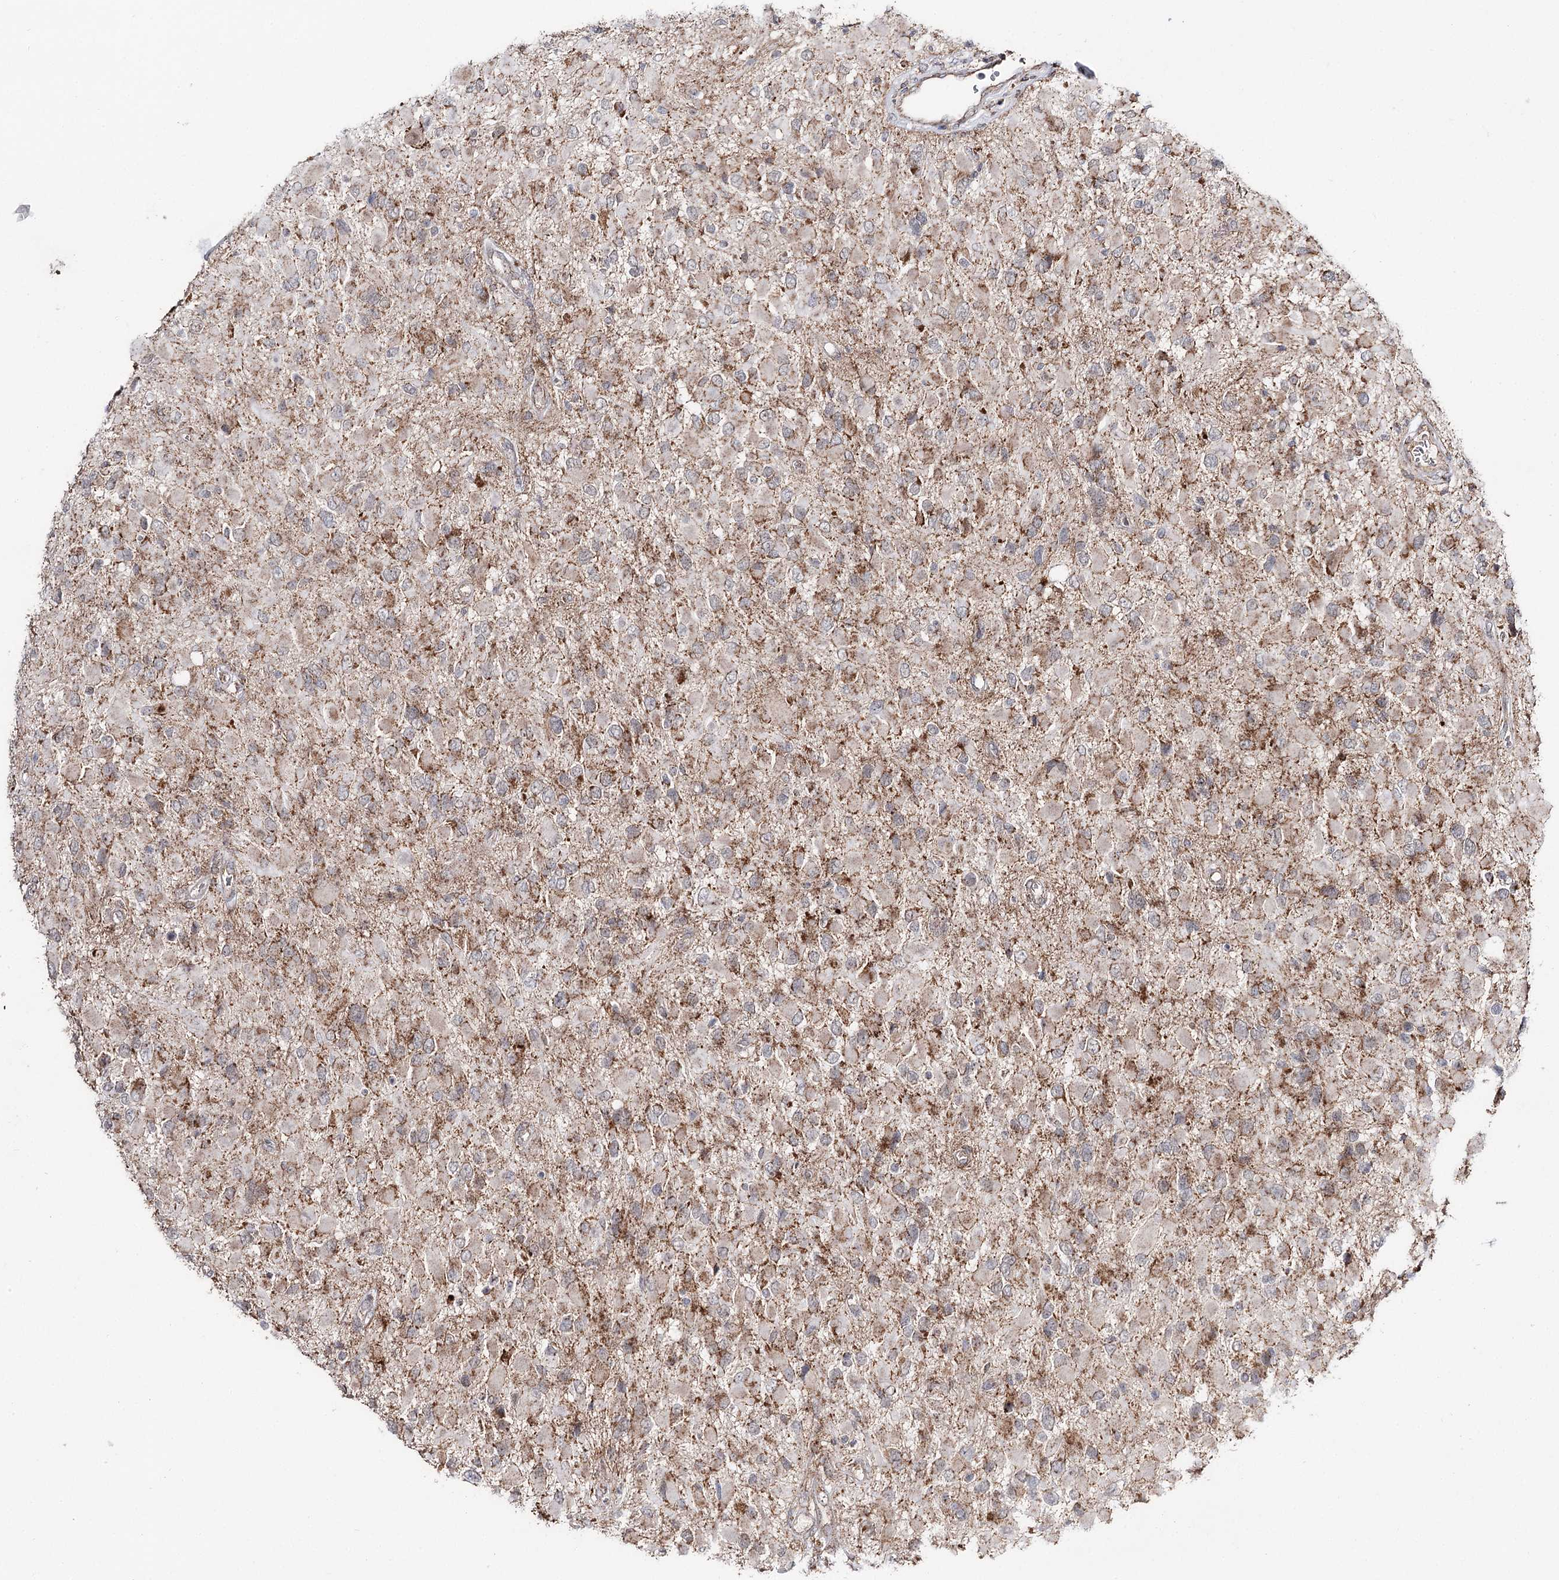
{"staining": {"intensity": "weak", "quantity": ">75%", "location": "cytoplasmic/membranous"}, "tissue": "glioma", "cell_type": "Tumor cells", "image_type": "cancer", "snomed": [{"axis": "morphology", "description": "Glioma, malignant, High grade"}, {"axis": "topography", "description": "Brain"}], "caption": "An IHC micrograph of neoplastic tissue is shown. Protein staining in brown shows weak cytoplasmic/membranous positivity in glioma within tumor cells.", "gene": "CBR4", "patient": {"sex": "male", "age": 53}}